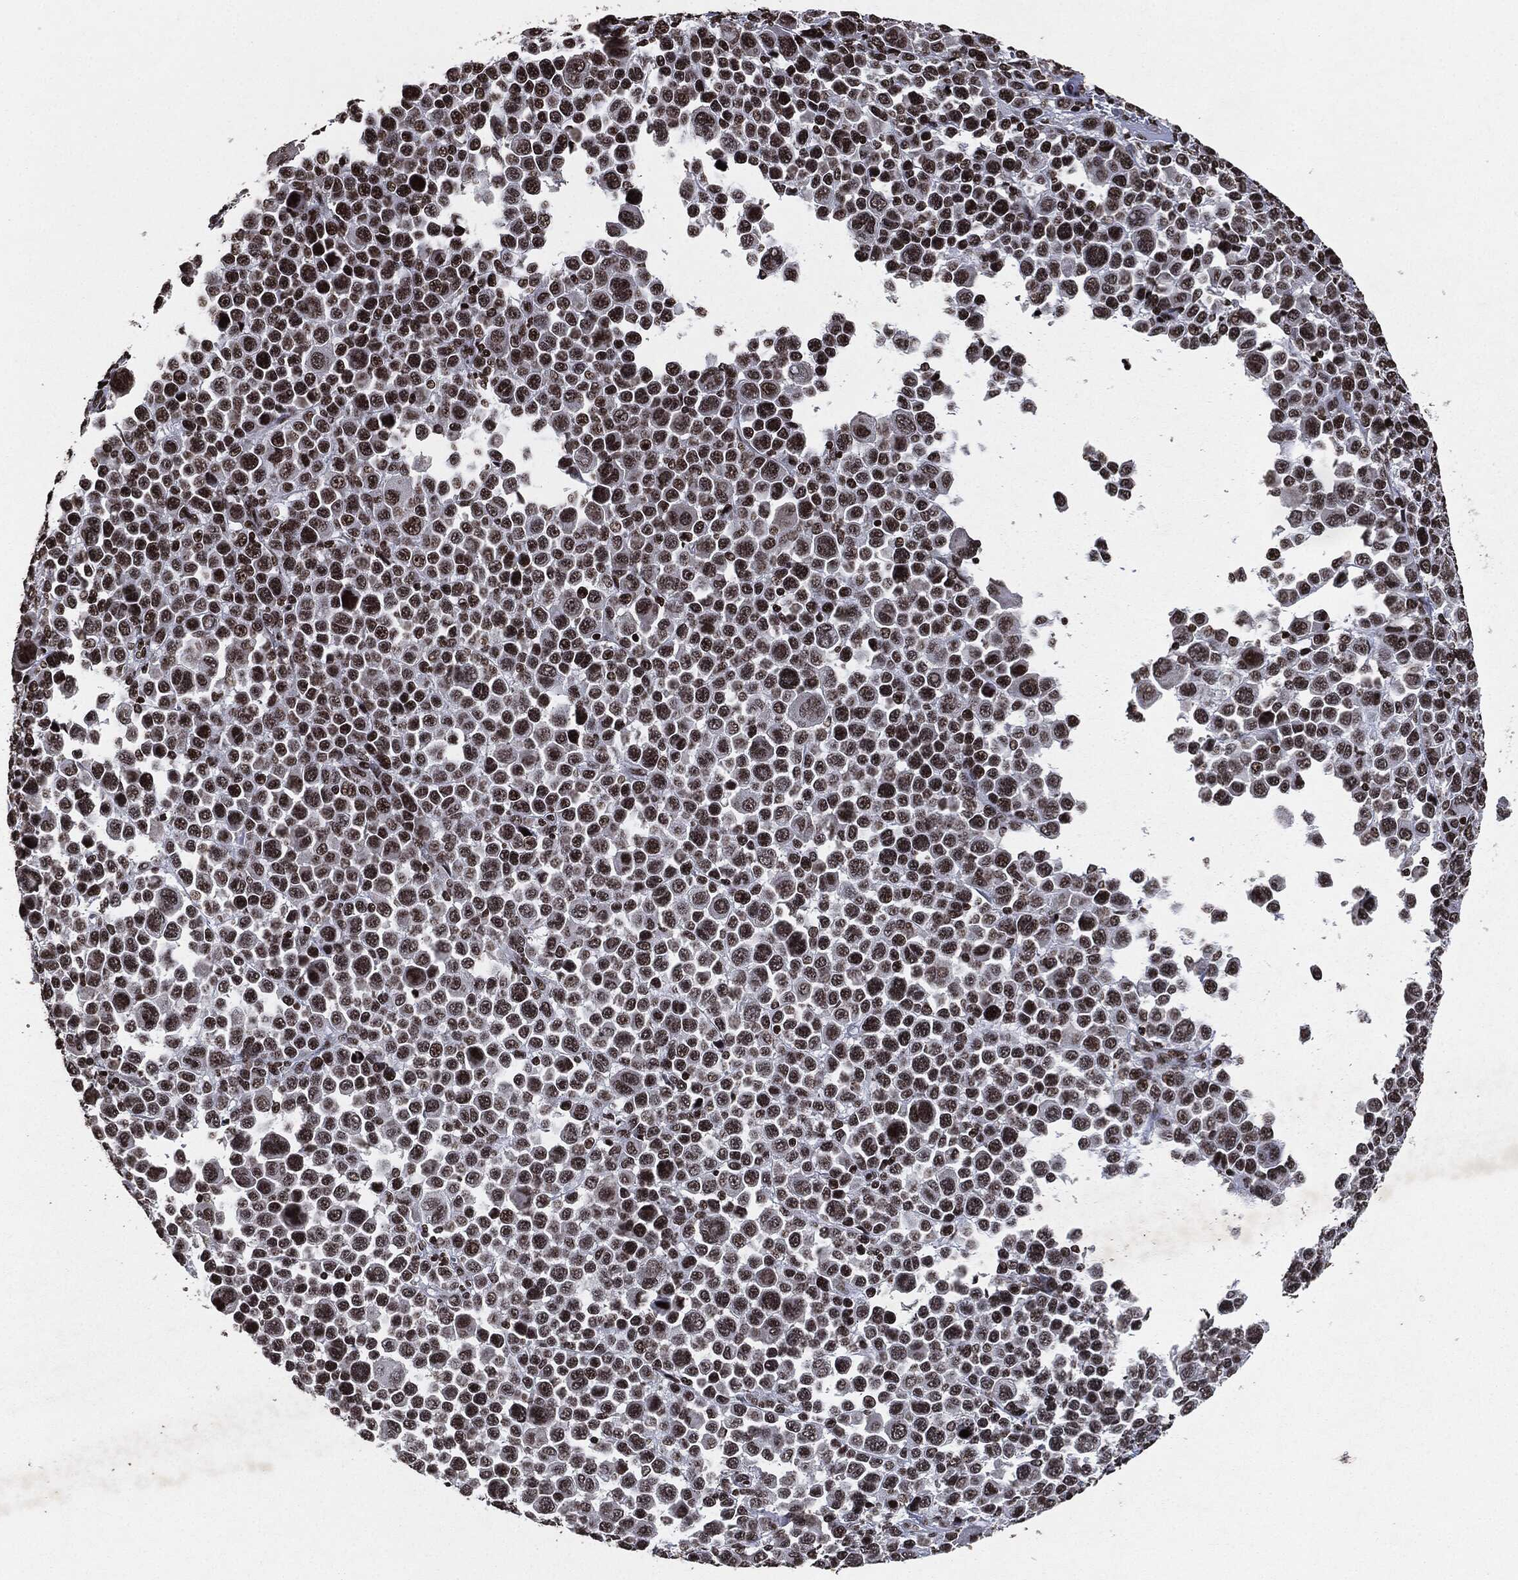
{"staining": {"intensity": "moderate", "quantity": ">75%", "location": "nuclear"}, "tissue": "melanoma", "cell_type": "Tumor cells", "image_type": "cancer", "snomed": [{"axis": "morphology", "description": "Malignant melanoma, NOS"}, {"axis": "topography", "description": "Skin"}], "caption": "This photomicrograph demonstrates immunohistochemistry staining of human malignant melanoma, with medium moderate nuclear positivity in about >75% of tumor cells.", "gene": "JUN", "patient": {"sex": "female", "age": 57}}